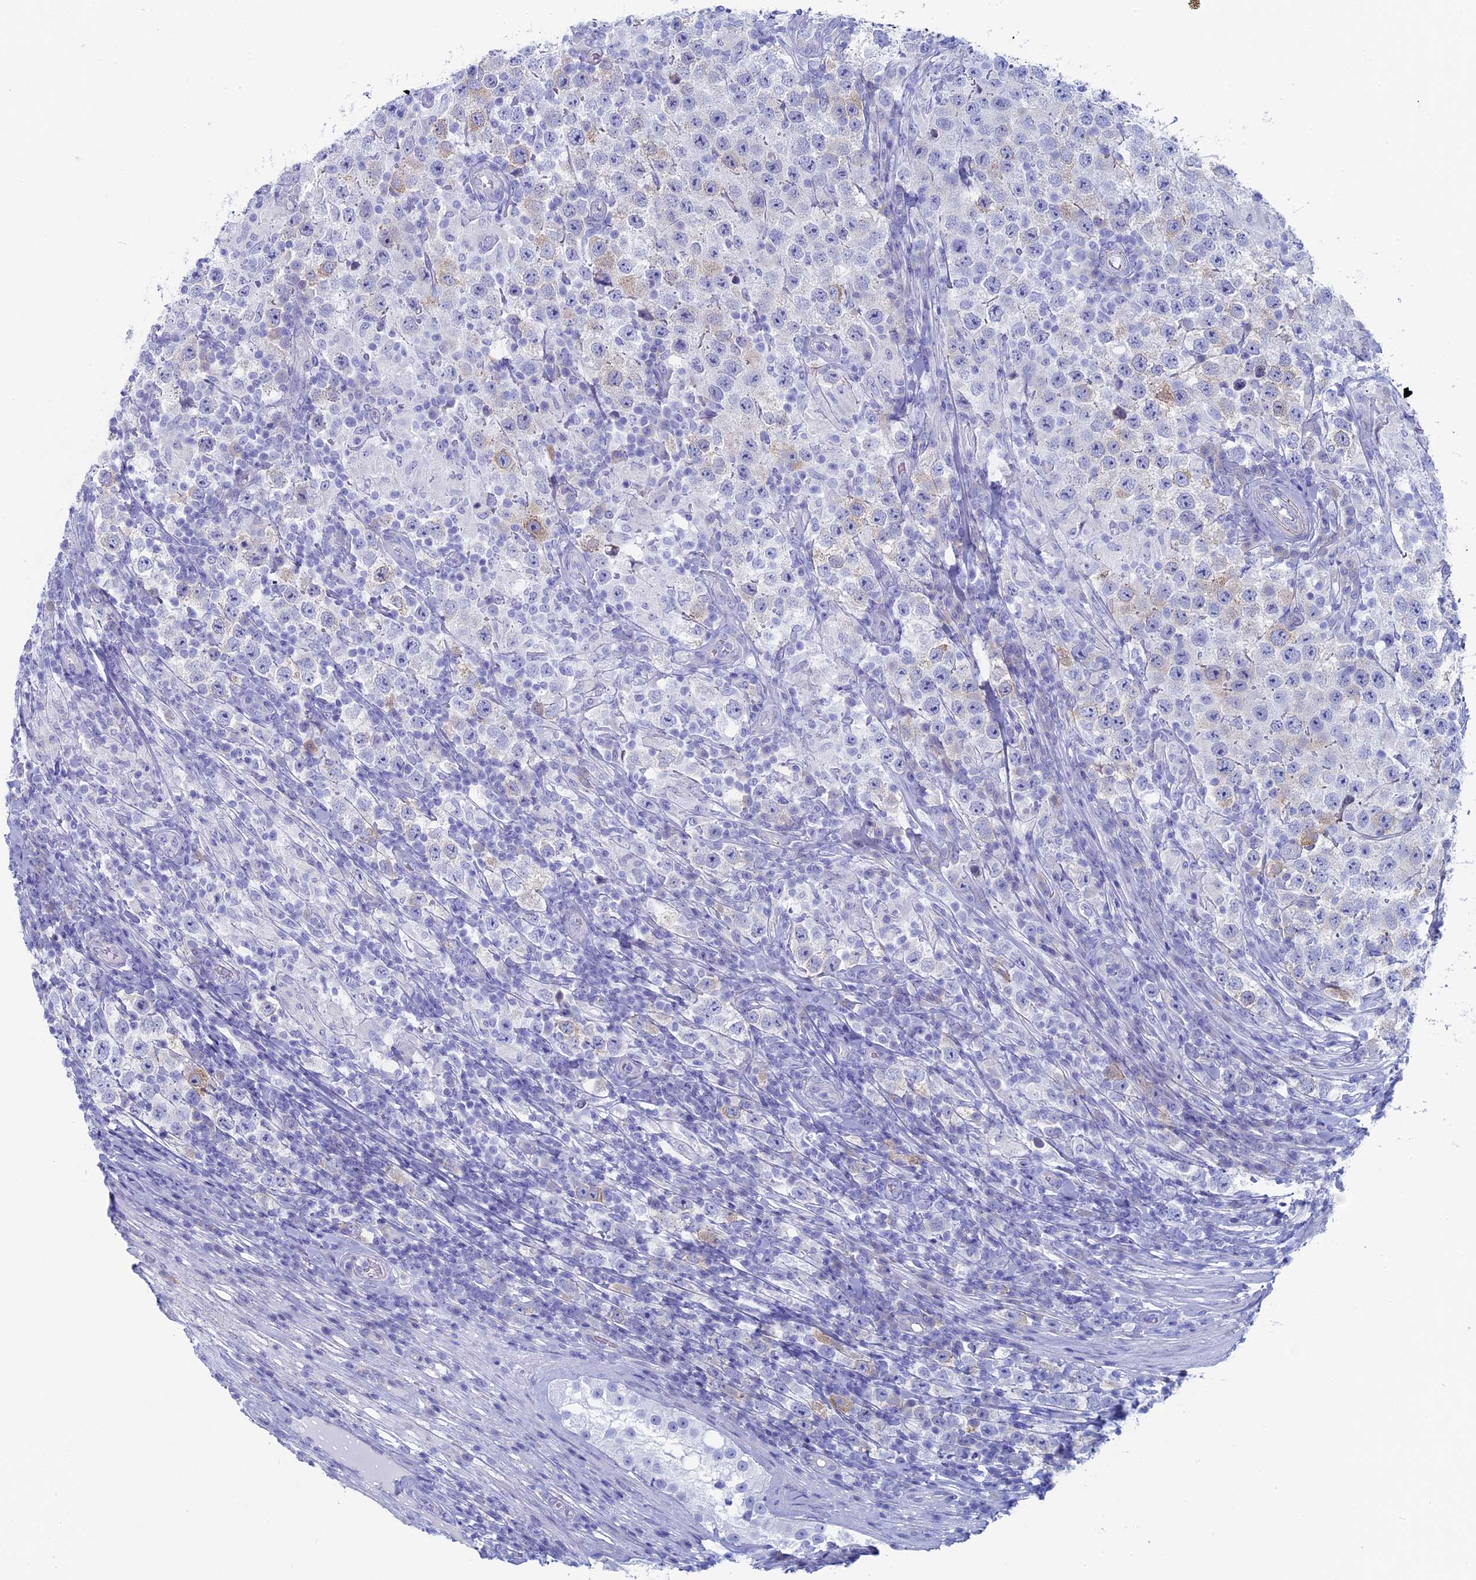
{"staining": {"intensity": "weak", "quantity": "<25%", "location": "cytoplasmic/membranous"}, "tissue": "testis cancer", "cell_type": "Tumor cells", "image_type": "cancer", "snomed": [{"axis": "morphology", "description": "Normal tissue, NOS"}, {"axis": "morphology", "description": "Urothelial carcinoma, High grade"}, {"axis": "morphology", "description": "Seminoma, NOS"}, {"axis": "morphology", "description": "Carcinoma, Embryonal, NOS"}, {"axis": "topography", "description": "Urinary bladder"}, {"axis": "topography", "description": "Testis"}], "caption": "This is an immunohistochemistry histopathology image of testis cancer. There is no expression in tumor cells.", "gene": "MAGEB6", "patient": {"sex": "male", "age": 41}}